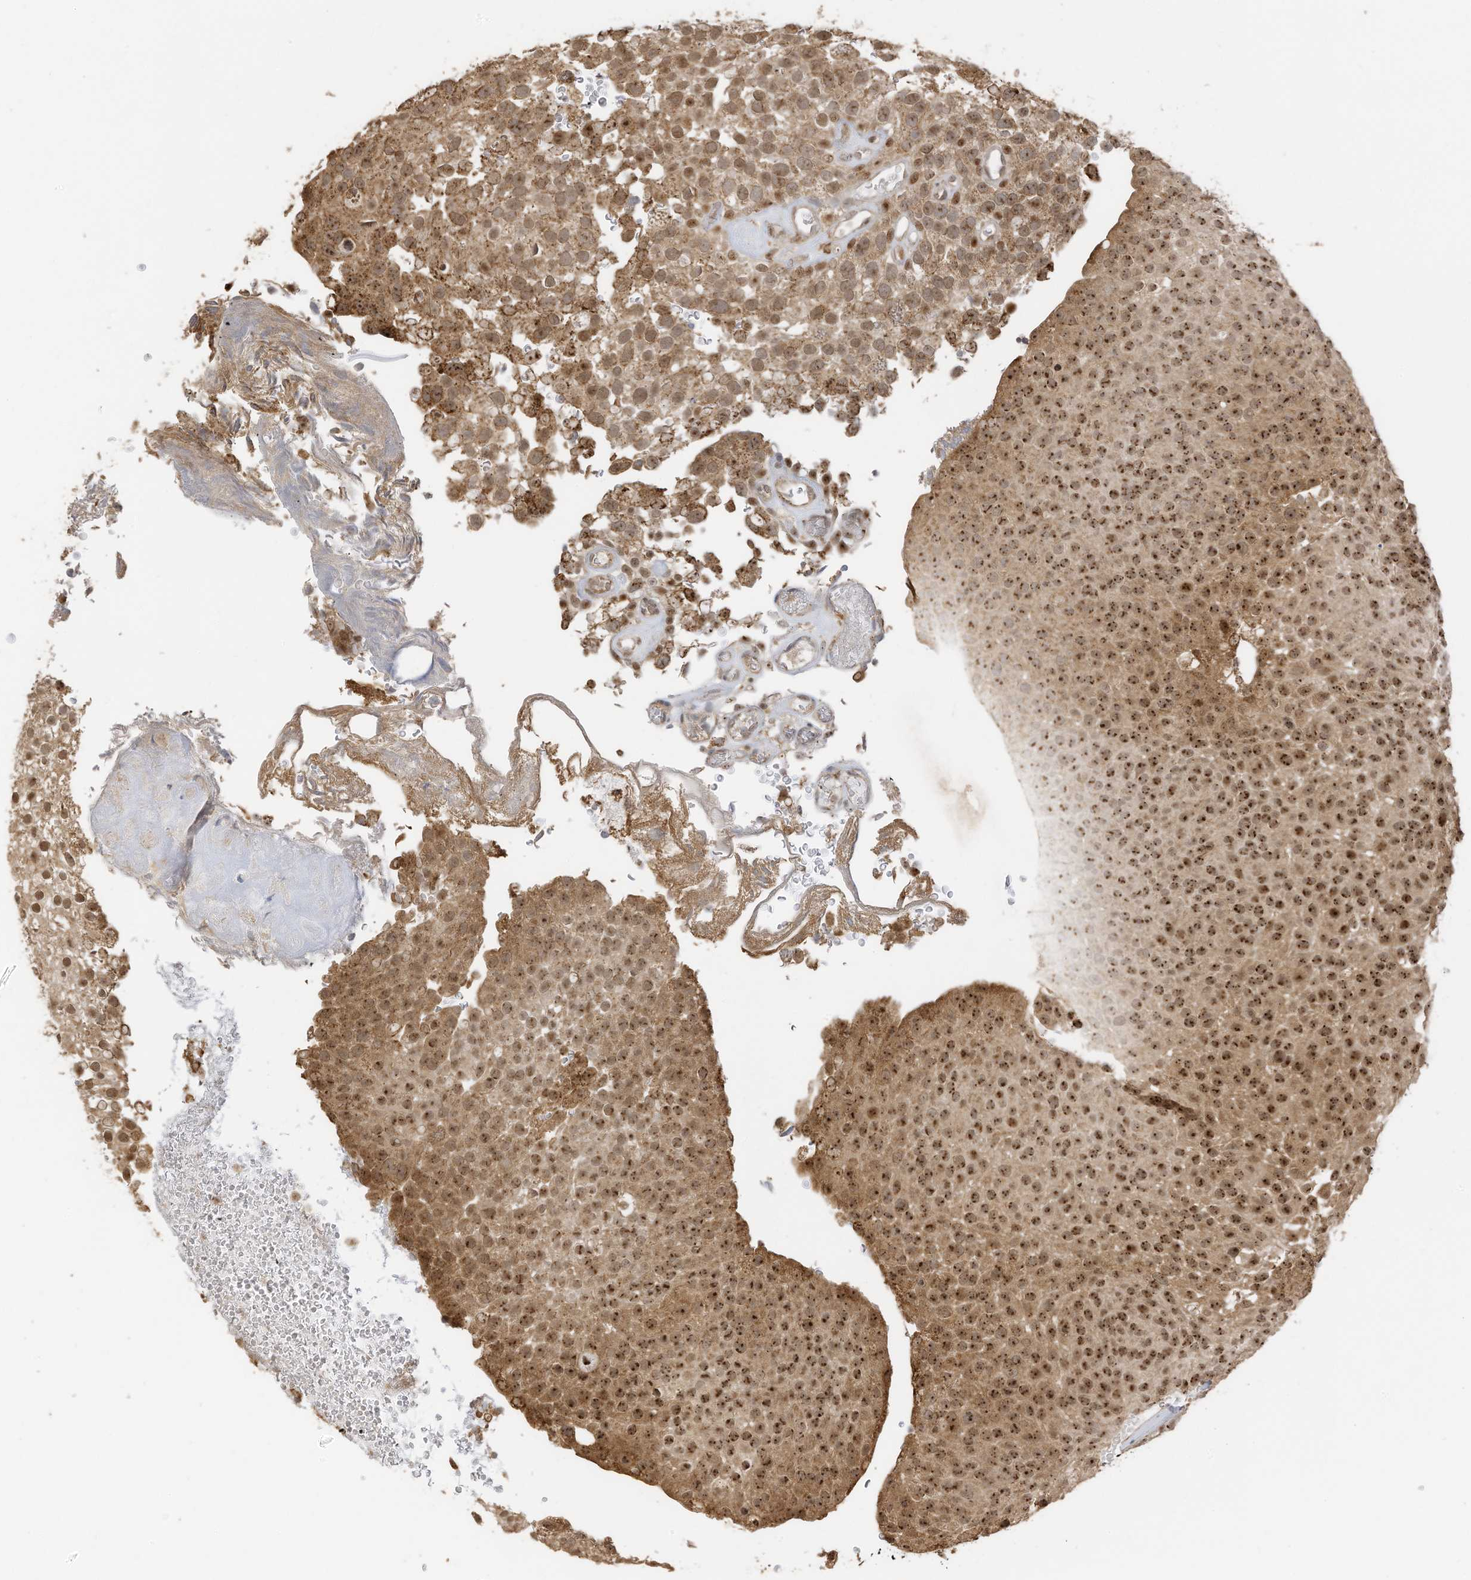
{"staining": {"intensity": "moderate", "quantity": ">75%", "location": "cytoplasmic/membranous,nuclear"}, "tissue": "urothelial cancer", "cell_type": "Tumor cells", "image_type": "cancer", "snomed": [{"axis": "morphology", "description": "Urothelial carcinoma, Low grade"}, {"axis": "topography", "description": "Urinary bladder"}], "caption": "Protein expression analysis of urothelial cancer shows moderate cytoplasmic/membranous and nuclear positivity in about >75% of tumor cells.", "gene": "ERLEC1", "patient": {"sex": "male", "age": 78}}